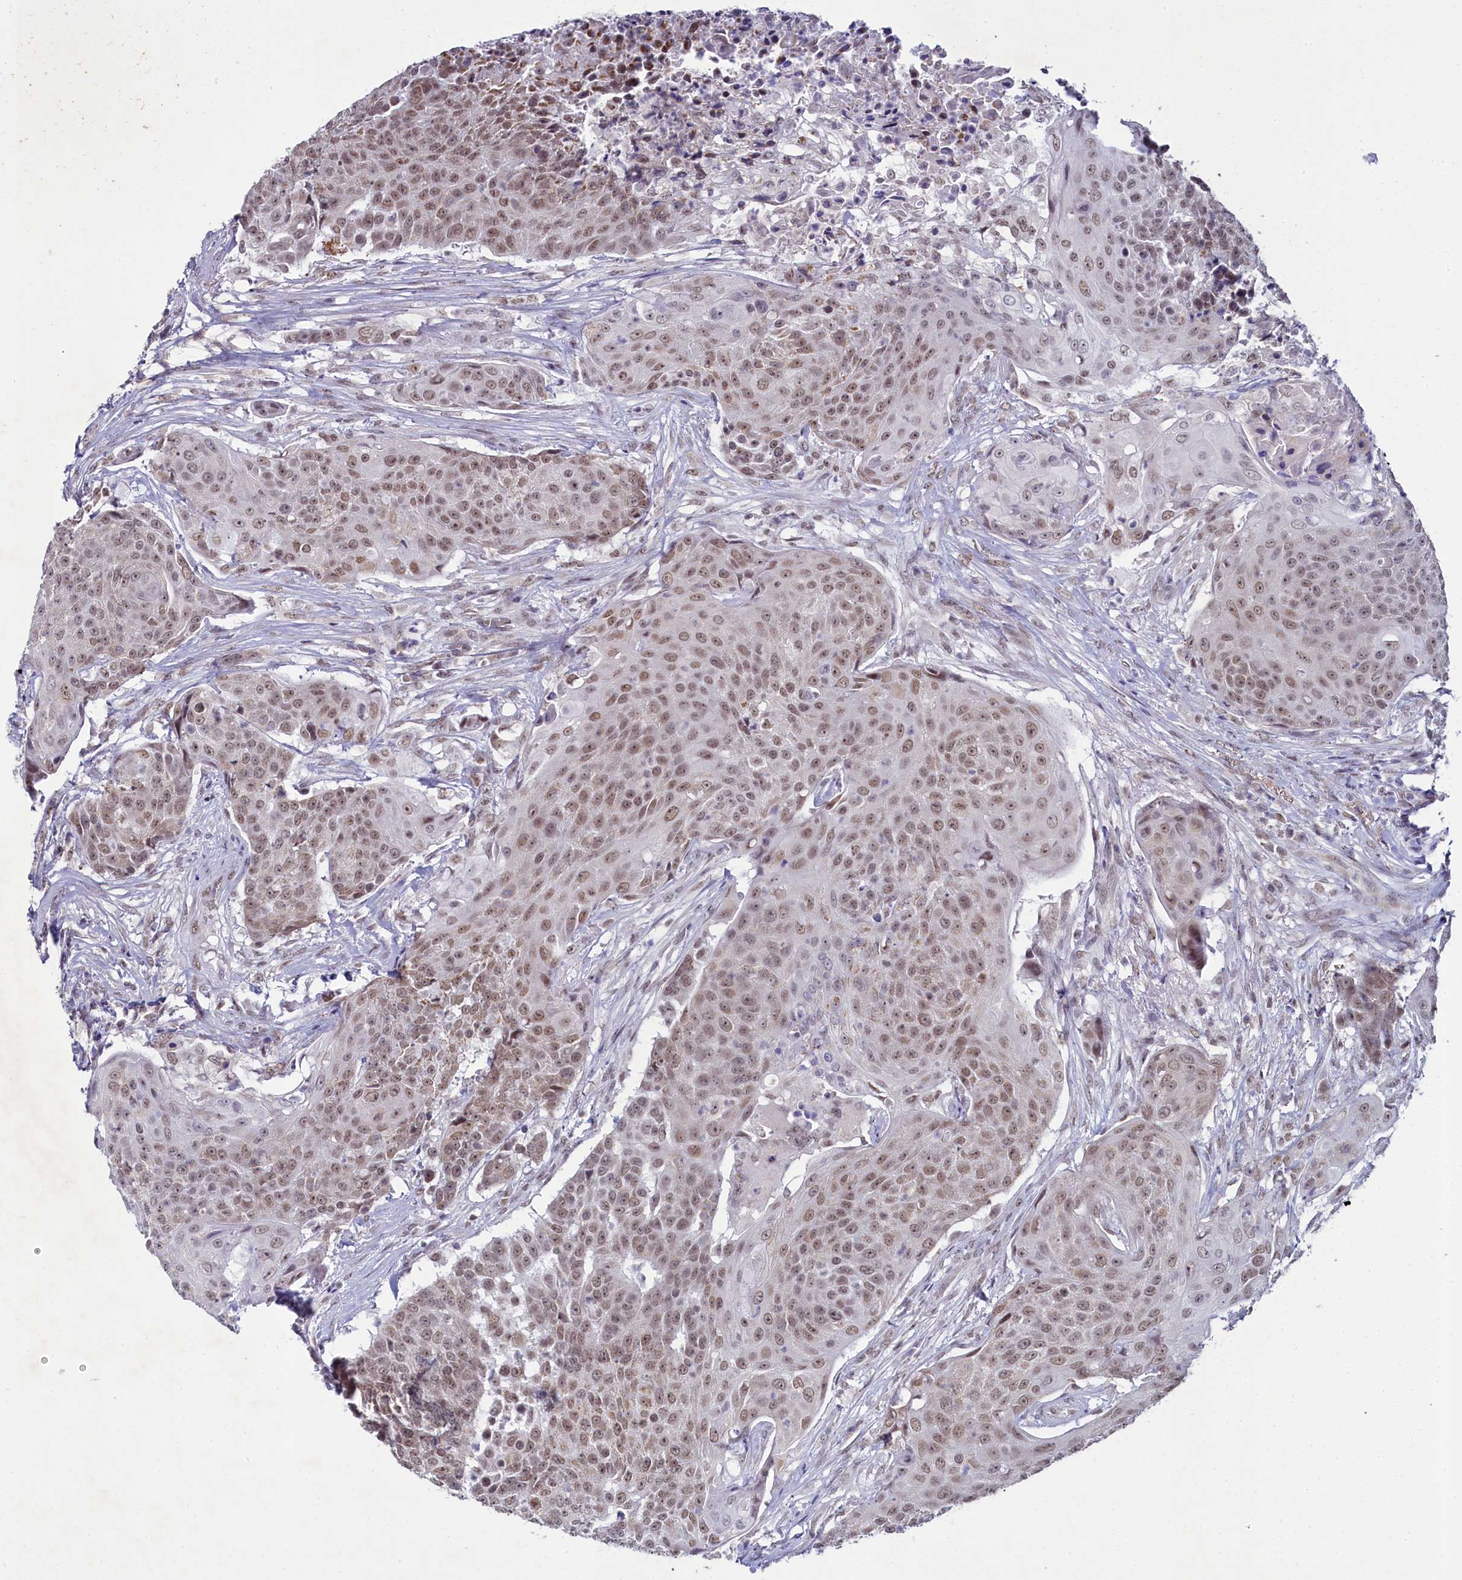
{"staining": {"intensity": "moderate", "quantity": ">75%", "location": "nuclear"}, "tissue": "urothelial cancer", "cell_type": "Tumor cells", "image_type": "cancer", "snomed": [{"axis": "morphology", "description": "Urothelial carcinoma, High grade"}, {"axis": "topography", "description": "Urinary bladder"}], "caption": "Brown immunohistochemical staining in urothelial carcinoma (high-grade) displays moderate nuclear staining in approximately >75% of tumor cells.", "gene": "PPHLN1", "patient": {"sex": "female", "age": 63}}